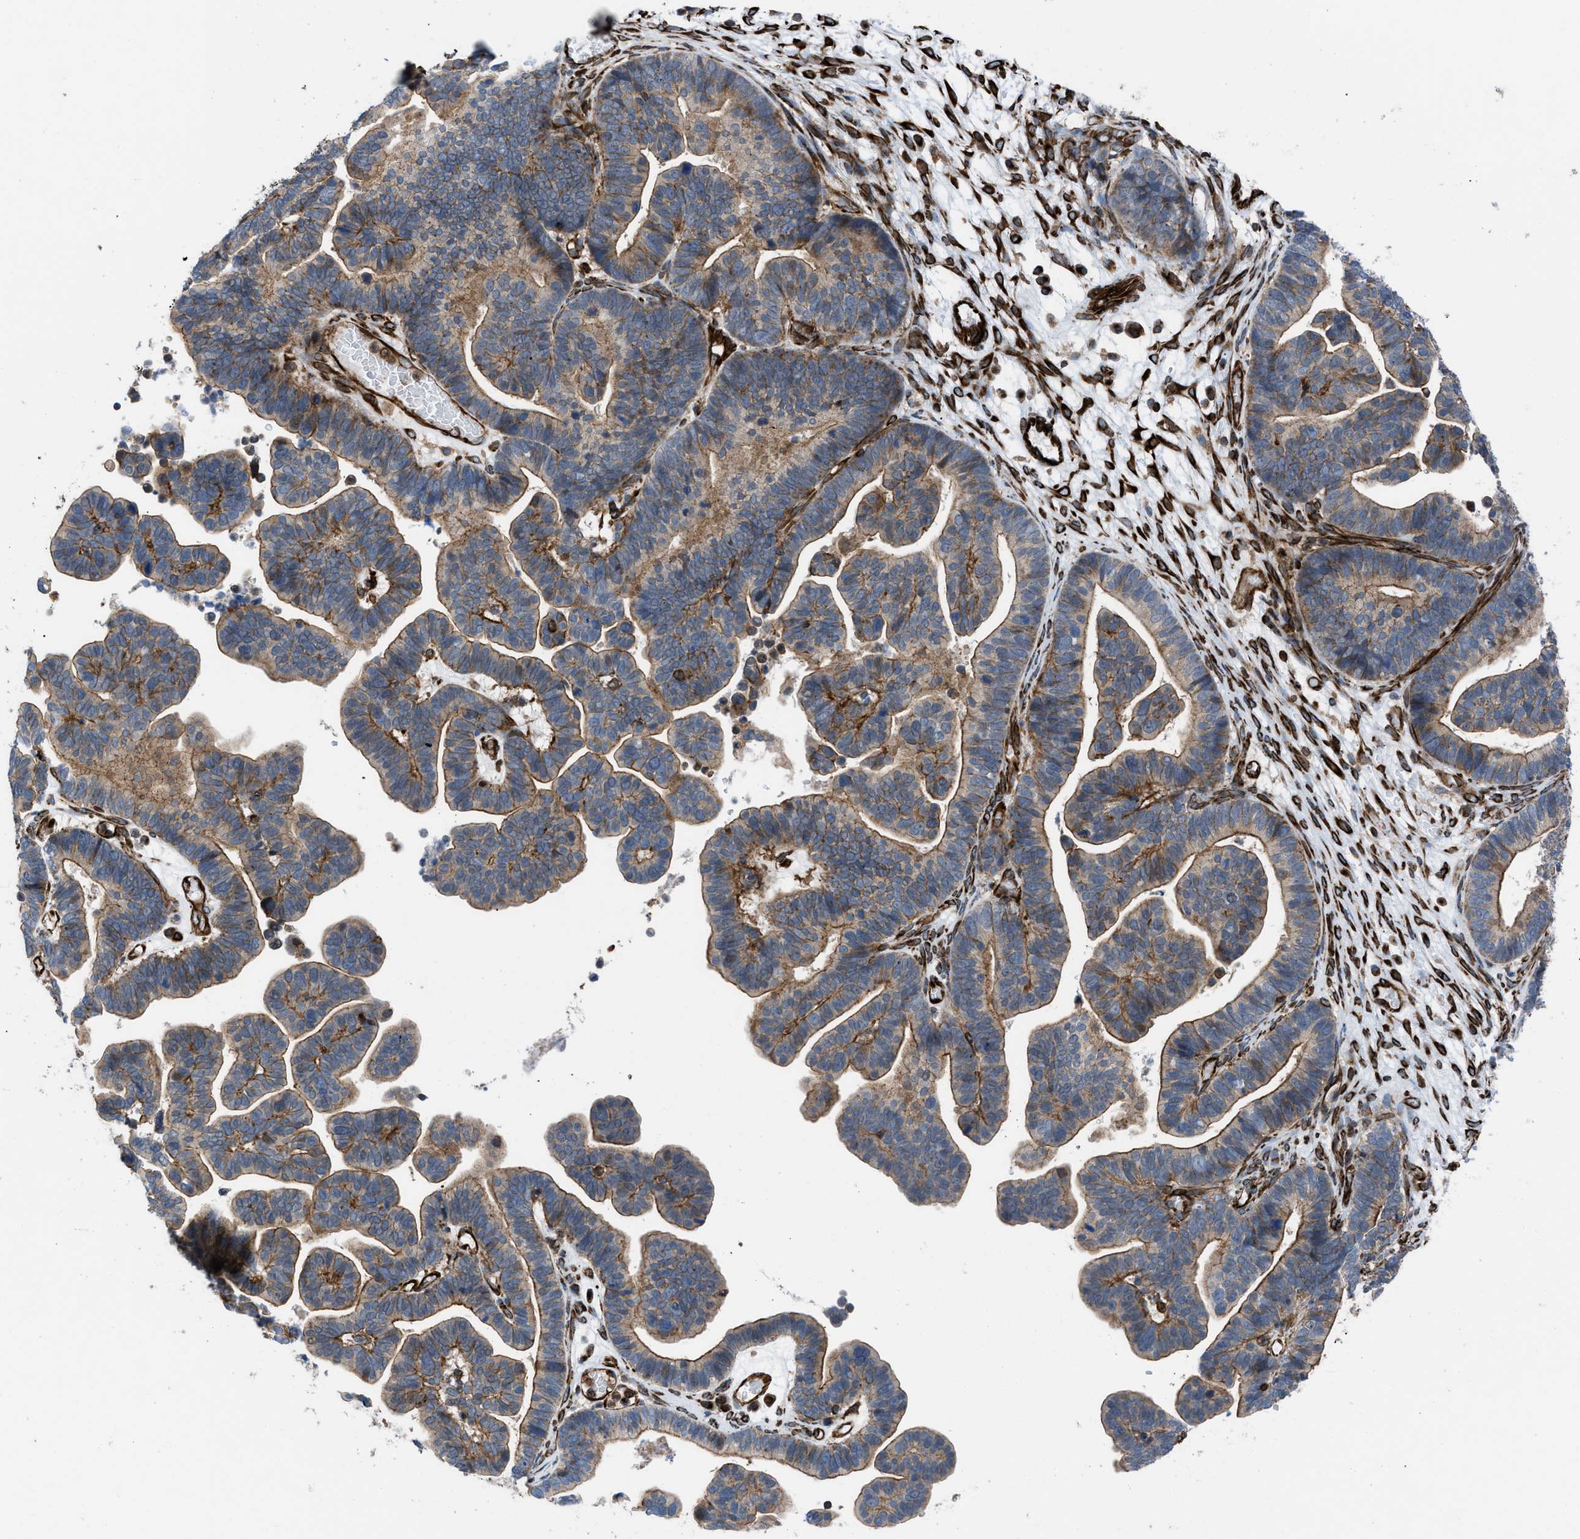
{"staining": {"intensity": "moderate", "quantity": "25%-75%", "location": "cytoplasmic/membranous"}, "tissue": "ovarian cancer", "cell_type": "Tumor cells", "image_type": "cancer", "snomed": [{"axis": "morphology", "description": "Cystadenocarcinoma, serous, NOS"}, {"axis": "topography", "description": "Ovary"}], "caption": "Brown immunohistochemical staining in ovarian cancer shows moderate cytoplasmic/membranous expression in about 25%-75% of tumor cells.", "gene": "PTPRE", "patient": {"sex": "female", "age": 56}}